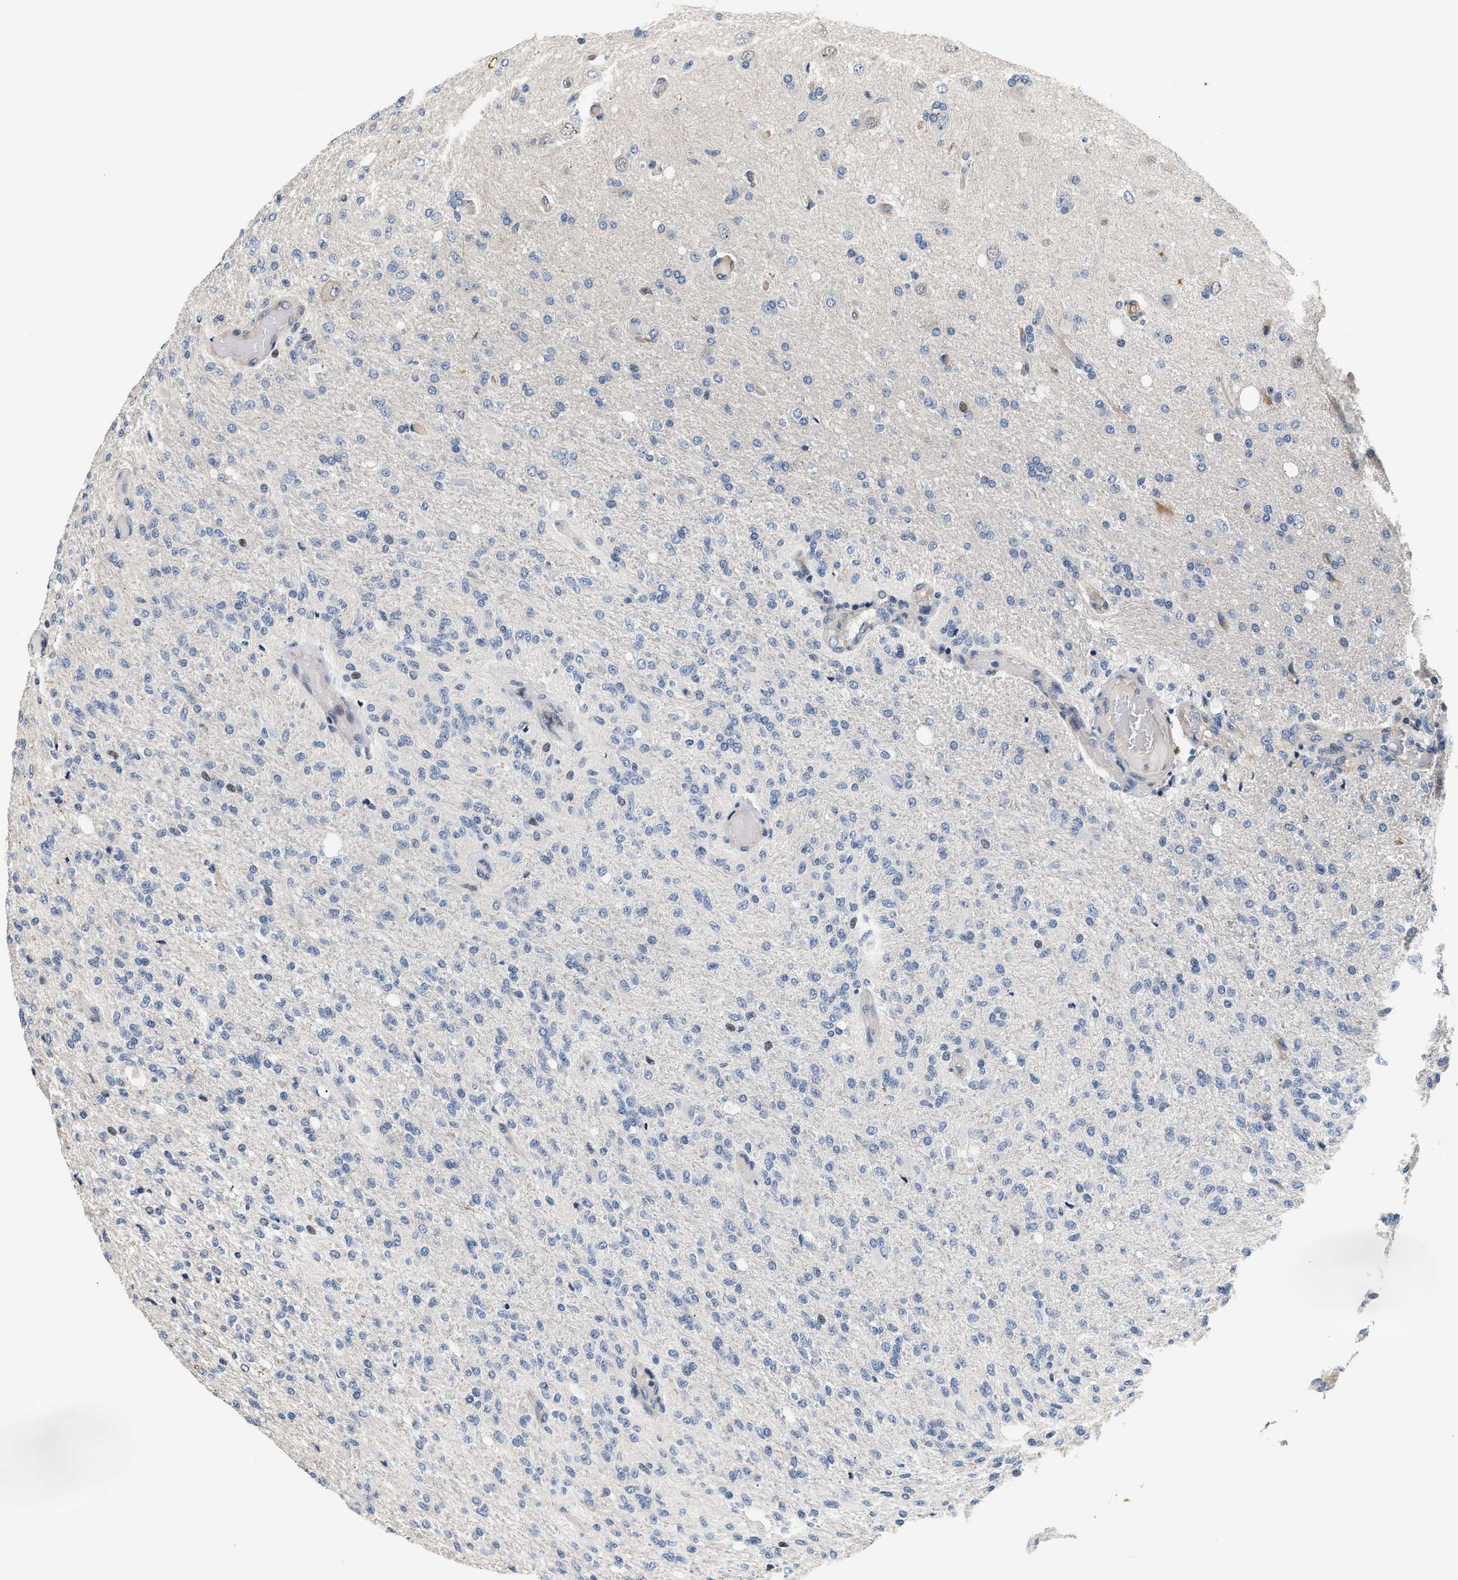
{"staining": {"intensity": "negative", "quantity": "none", "location": "none"}, "tissue": "glioma", "cell_type": "Tumor cells", "image_type": "cancer", "snomed": [{"axis": "morphology", "description": "Normal tissue, NOS"}, {"axis": "morphology", "description": "Glioma, malignant, High grade"}, {"axis": "topography", "description": "Cerebral cortex"}], "caption": "Tumor cells show no significant positivity in malignant glioma (high-grade).", "gene": "TNIP2", "patient": {"sex": "male", "age": 77}}